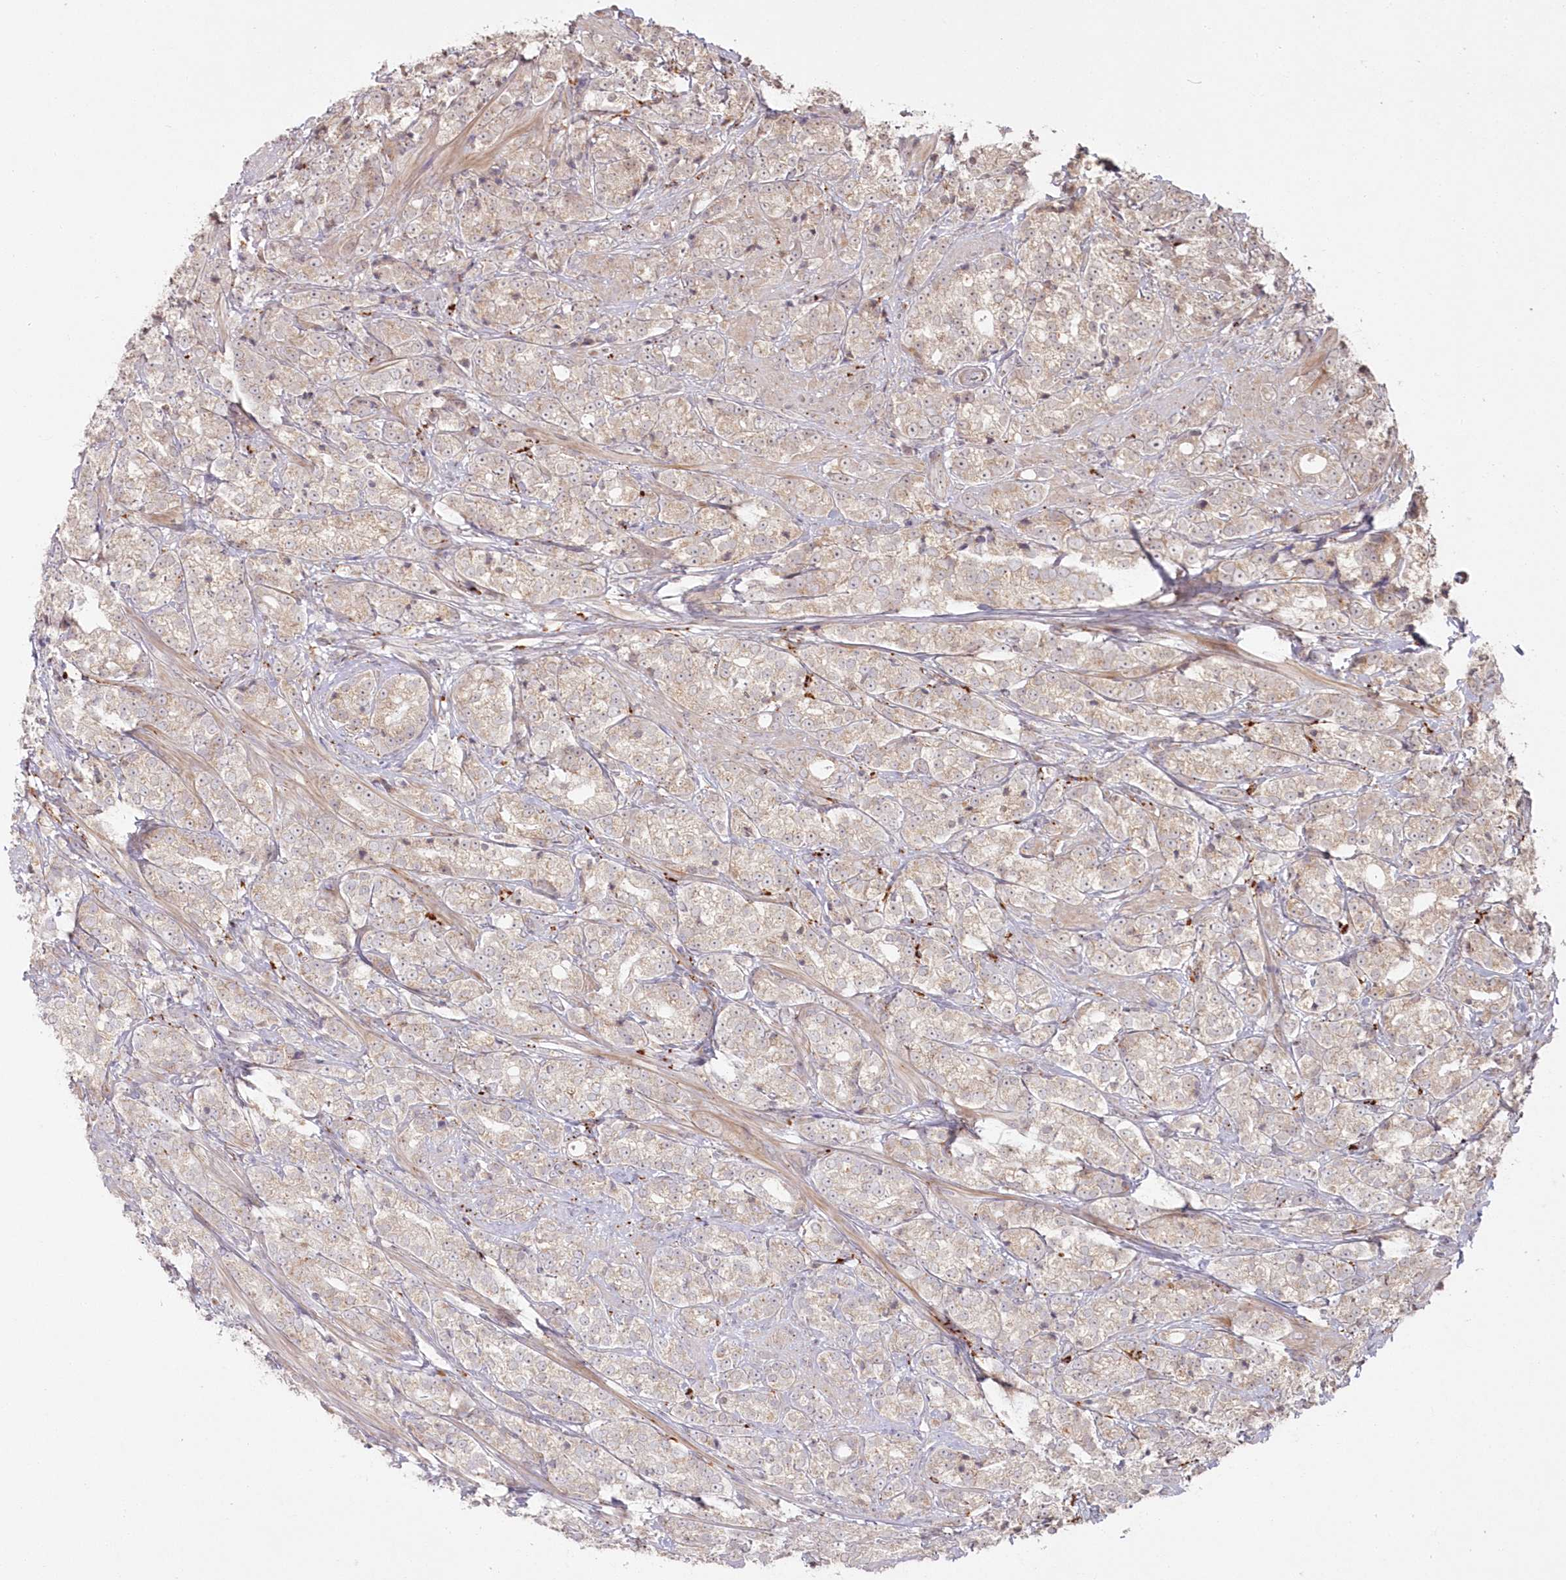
{"staining": {"intensity": "weak", "quantity": "25%-75%", "location": "cytoplasmic/membranous"}, "tissue": "prostate cancer", "cell_type": "Tumor cells", "image_type": "cancer", "snomed": [{"axis": "morphology", "description": "Adenocarcinoma, High grade"}, {"axis": "topography", "description": "Prostate"}], "caption": "Immunohistochemical staining of prostate high-grade adenocarcinoma reveals low levels of weak cytoplasmic/membranous expression in approximately 25%-75% of tumor cells. The protein is stained brown, and the nuclei are stained in blue (DAB IHC with brightfield microscopy, high magnification).", "gene": "ARSB", "patient": {"sex": "male", "age": 69}}